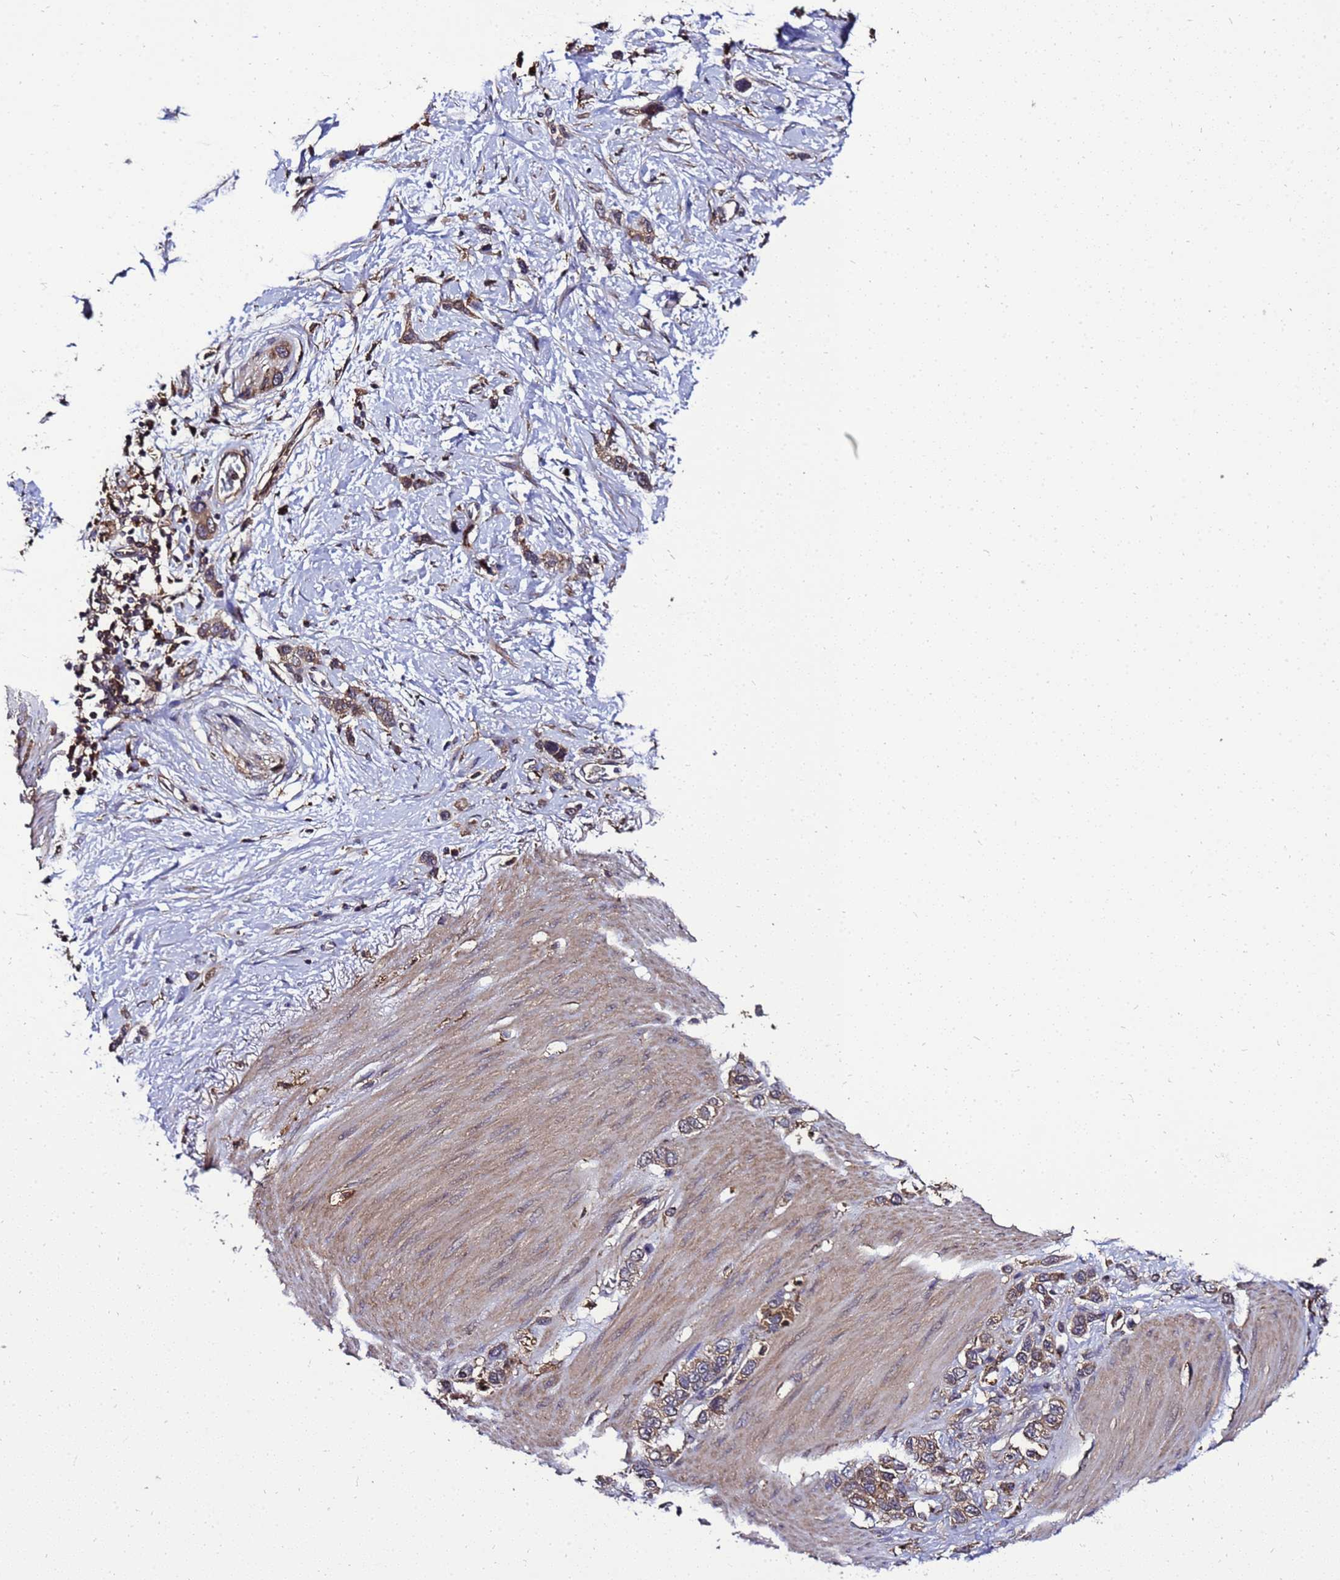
{"staining": {"intensity": "moderate", "quantity": ">75%", "location": "cytoplasmic/membranous"}, "tissue": "stomach cancer", "cell_type": "Tumor cells", "image_type": "cancer", "snomed": [{"axis": "morphology", "description": "Adenocarcinoma, NOS"}, {"axis": "morphology", "description": "Adenocarcinoma, High grade"}, {"axis": "topography", "description": "Stomach, upper"}, {"axis": "topography", "description": "Stomach, lower"}], "caption": "Protein expression analysis of human stomach adenocarcinoma reveals moderate cytoplasmic/membranous staining in about >75% of tumor cells.", "gene": "TRABD", "patient": {"sex": "female", "age": 65}}